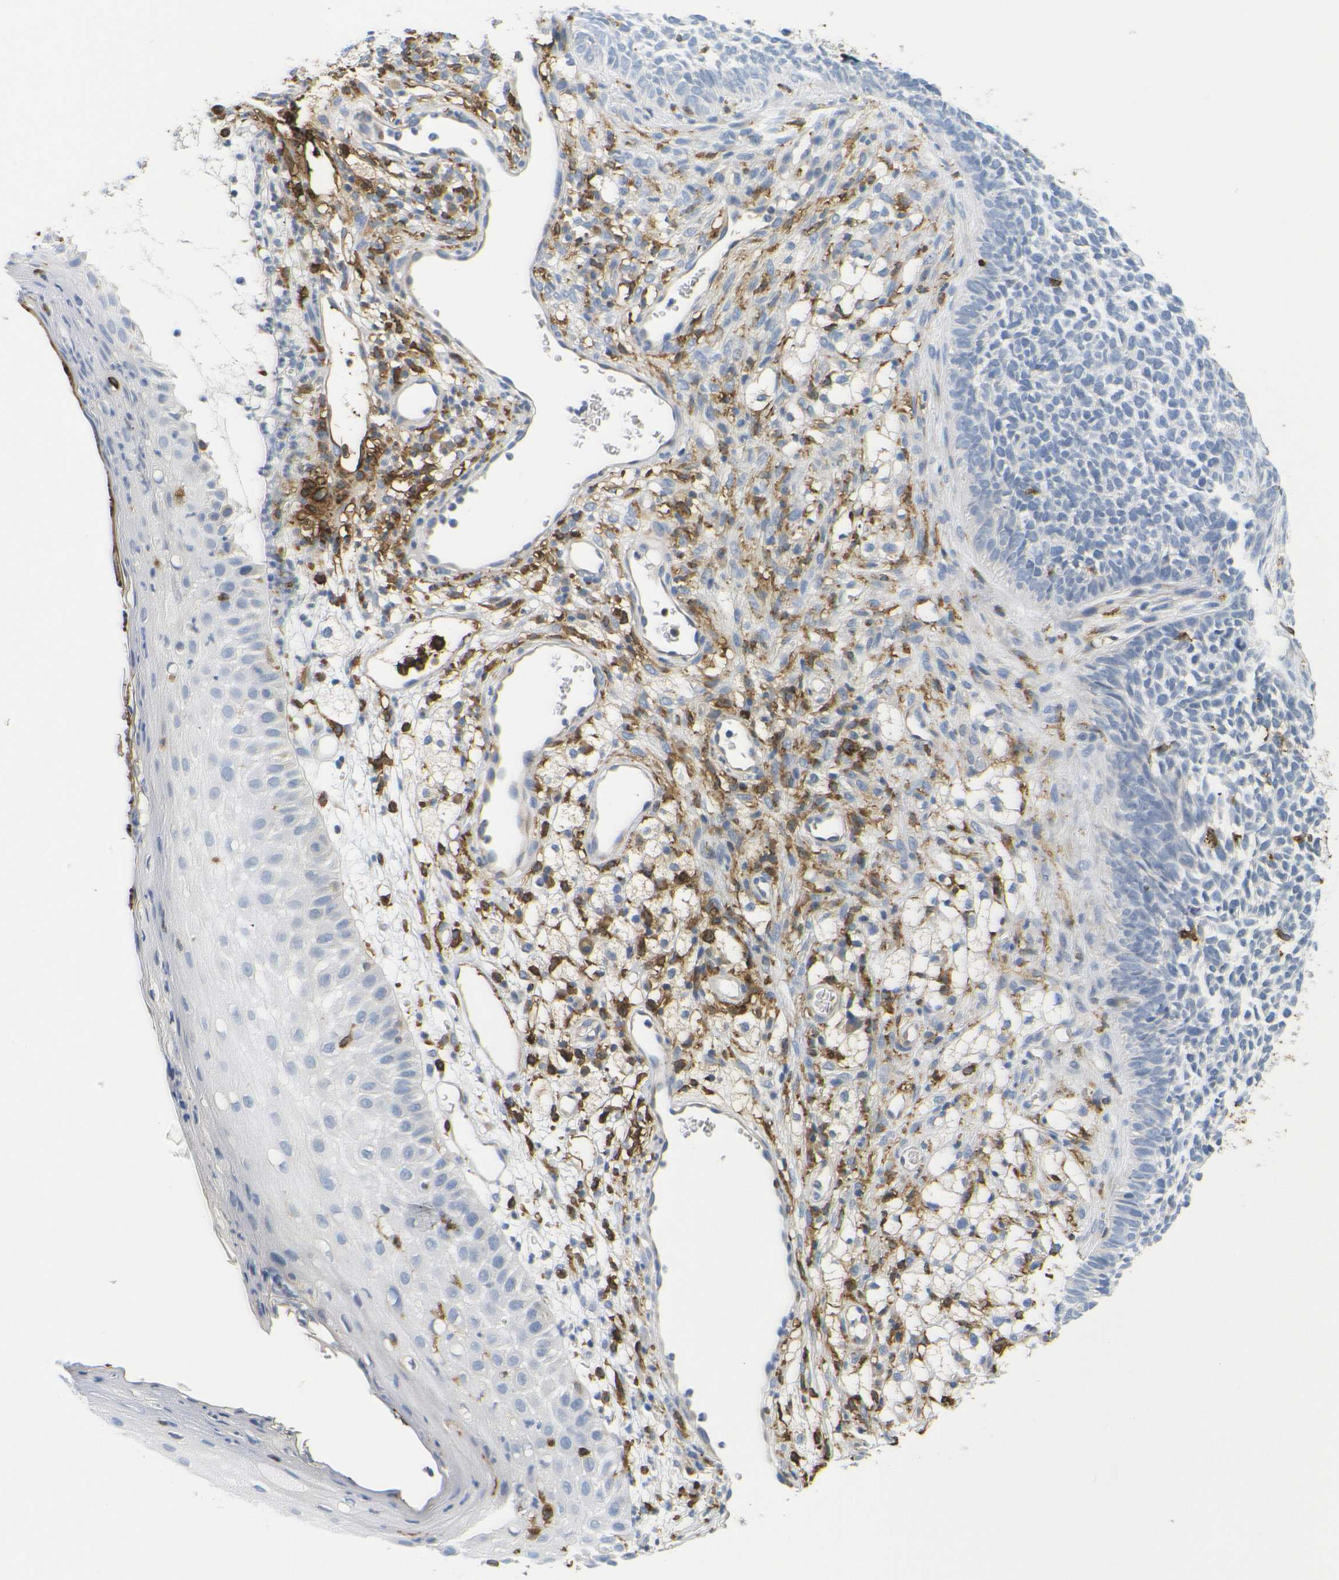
{"staining": {"intensity": "negative", "quantity": "none", "location": "none"}, "tissue": "skin cancer", "cell_type": "Tumor cells", "image_type": "cancer", "snomed": [{"axis": "morphology", "description": "Basal cell carcinoma"}, {"axis": "topography", "description": "Skin"}], "caption": "This is an immunohistochemistry histopathology image of skin cancer. There is no positivity in tumor cells.", "gene": "HLA-DQB1", "patient": {"sex": "female", "age": 84}}